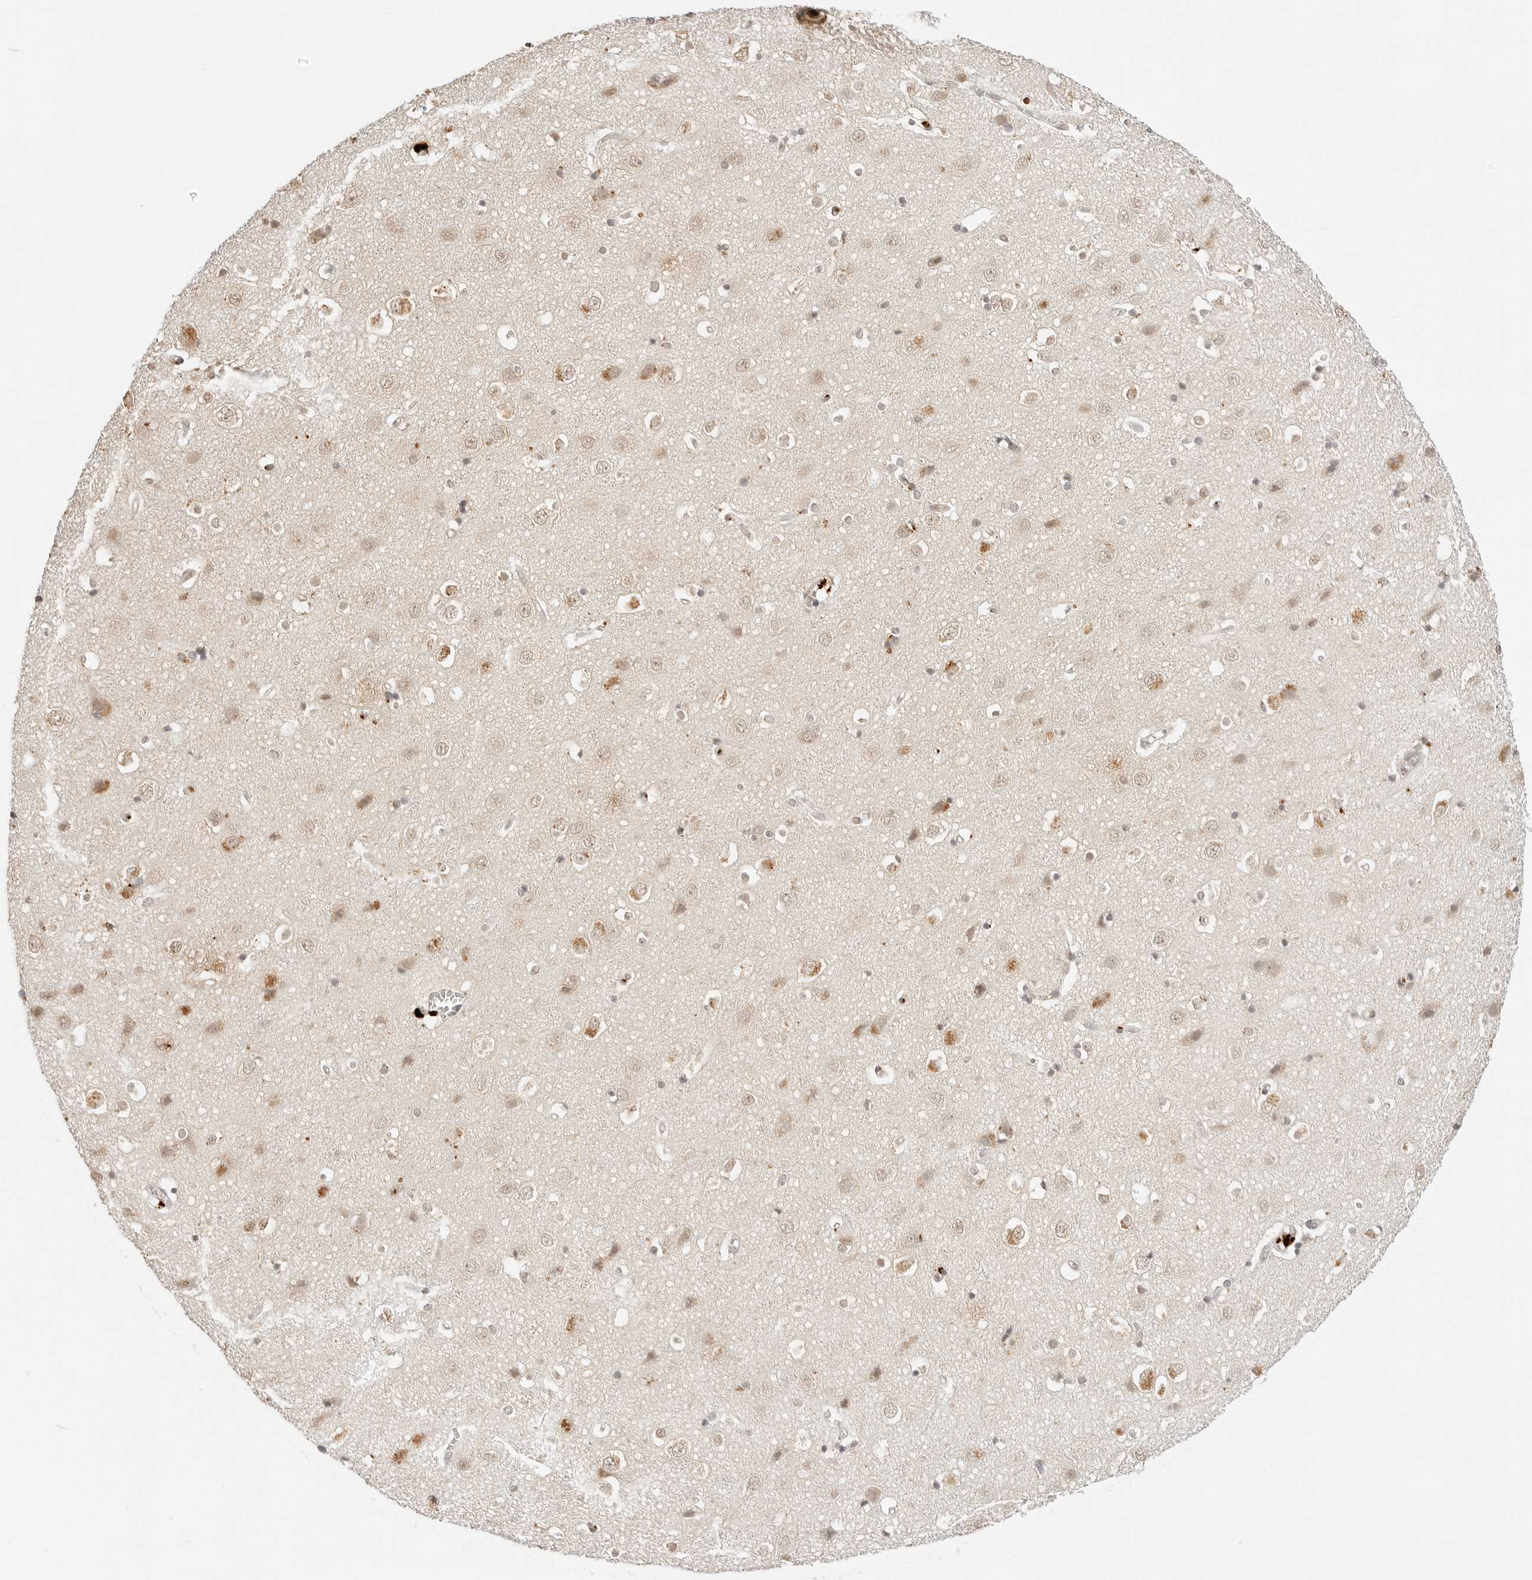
{"staining": {"intensity": "negative", "quantity": "none", "location": "none"}, "tissue": "cerebral cortex", "cell_type": "Endothelial cells", "image_type": "normal", "snomed": [{"axis": "morphology", "description": "Normal tissue, NOS"}, {"axis": "topography", "description": "Cerebral cortex"}], "caption": "DAB immunohistochemical staining of benign cerebral cortex demonstrates no significant expression in endothelial cells. (Stains: DAB IHC with hematoxylin counter stain, Microscopy: brightfield microscopy at high magnification).", "gene": "GPR34", "patient": {"sex": "male", "age": 54}}